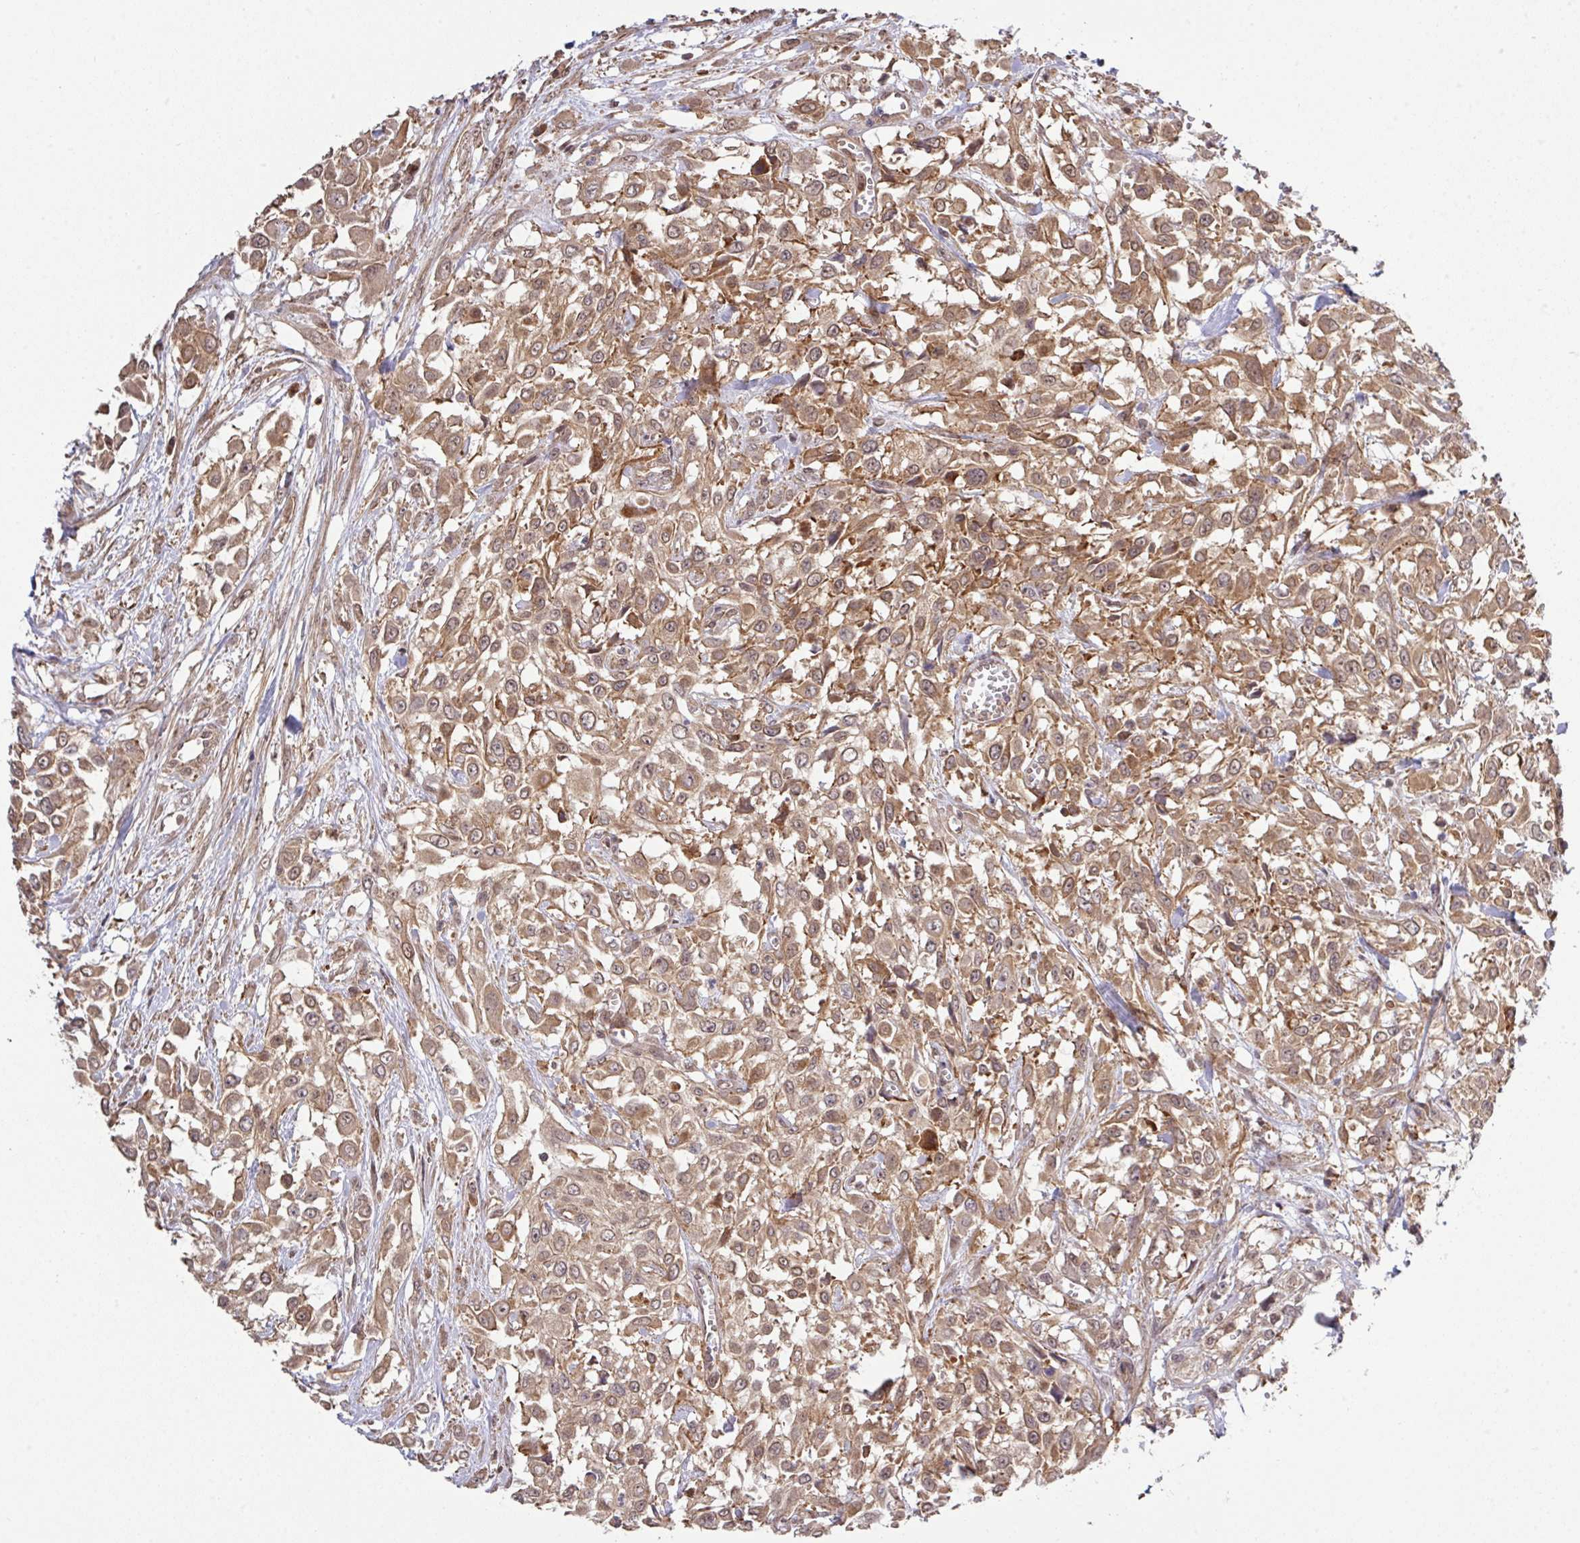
{"staining": {"intensity": "moderate", "quantity": ">75%", "location": "cytoplasmic/membranous,nuclear"}, "tissue": "urothelial cancer", "cell_type": "Tumor cells", "image_type": "cancer", "snomed": [{"axis": "morphology", "description": "Urothelial carcinoma, High grade"}, {"axis": "topography", "description": "Urinary bladder"}], "caption": "Brown immunohistochemical staining in high-grade urothelial carcinoma shows moderate cytoplasmic/membranous and nuclear positivity in approximately >75% of tumor cells.", "gene": "ARPIN", "patient": {"sex": "male", "age": 57}}